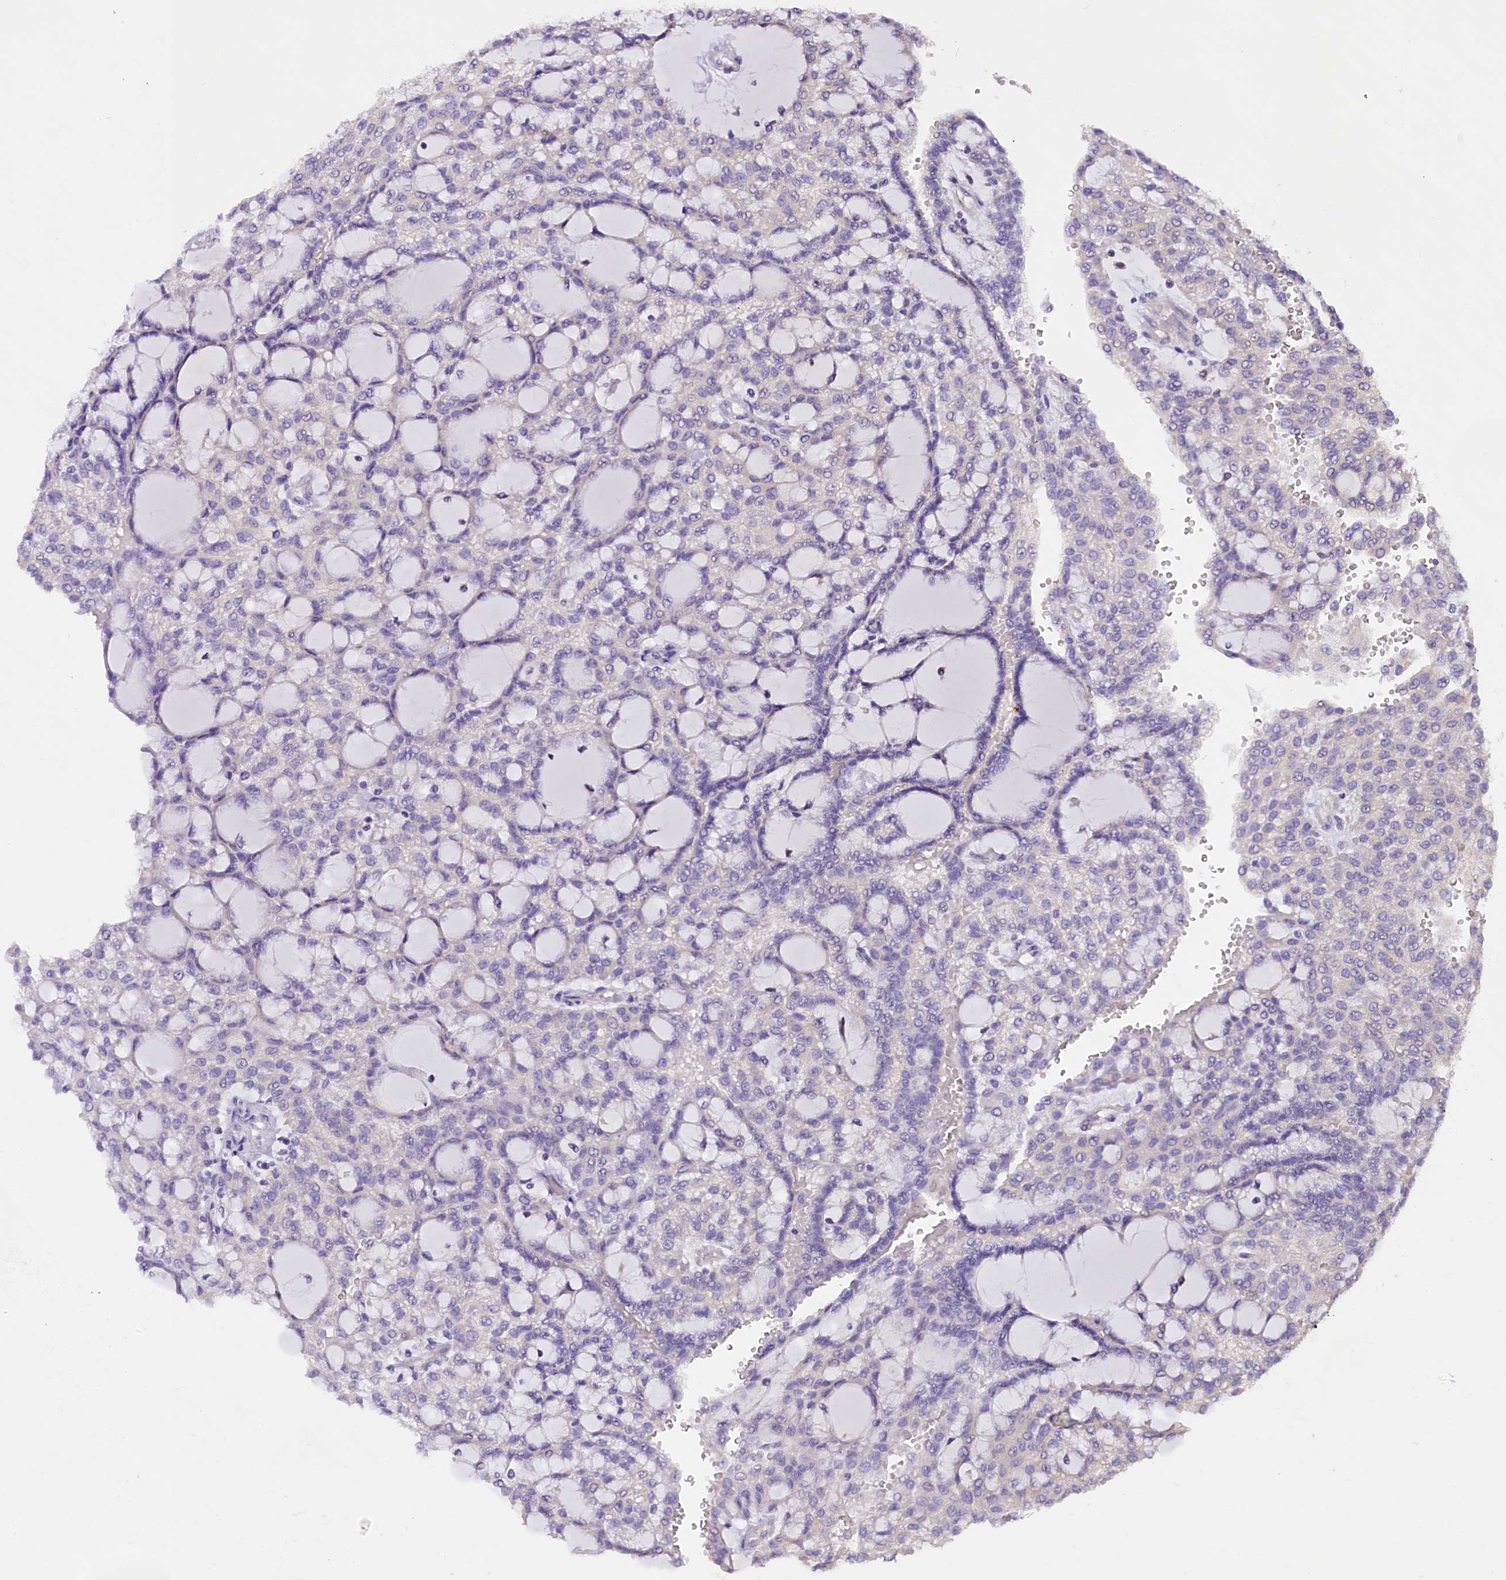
{"staining": {"intensity": "negative", "quantity": "none", "location": "none"}, "tissue": "renal cancer", "cell_type": "Tumor cells", "image_type": "cancer", "snomed": [{"axis": "morphology", "description": "Adenocarcinoma, NOS"}, {"axis": "topography", "description": "Kidney"}], "caption": "DAB immunohistochemical staining of human renal cancer (adenocarcinoma) shows no significant positivity in tumor cells.", "gene": "AP3B2", "patient": {"sex": "male", "age": 63}}